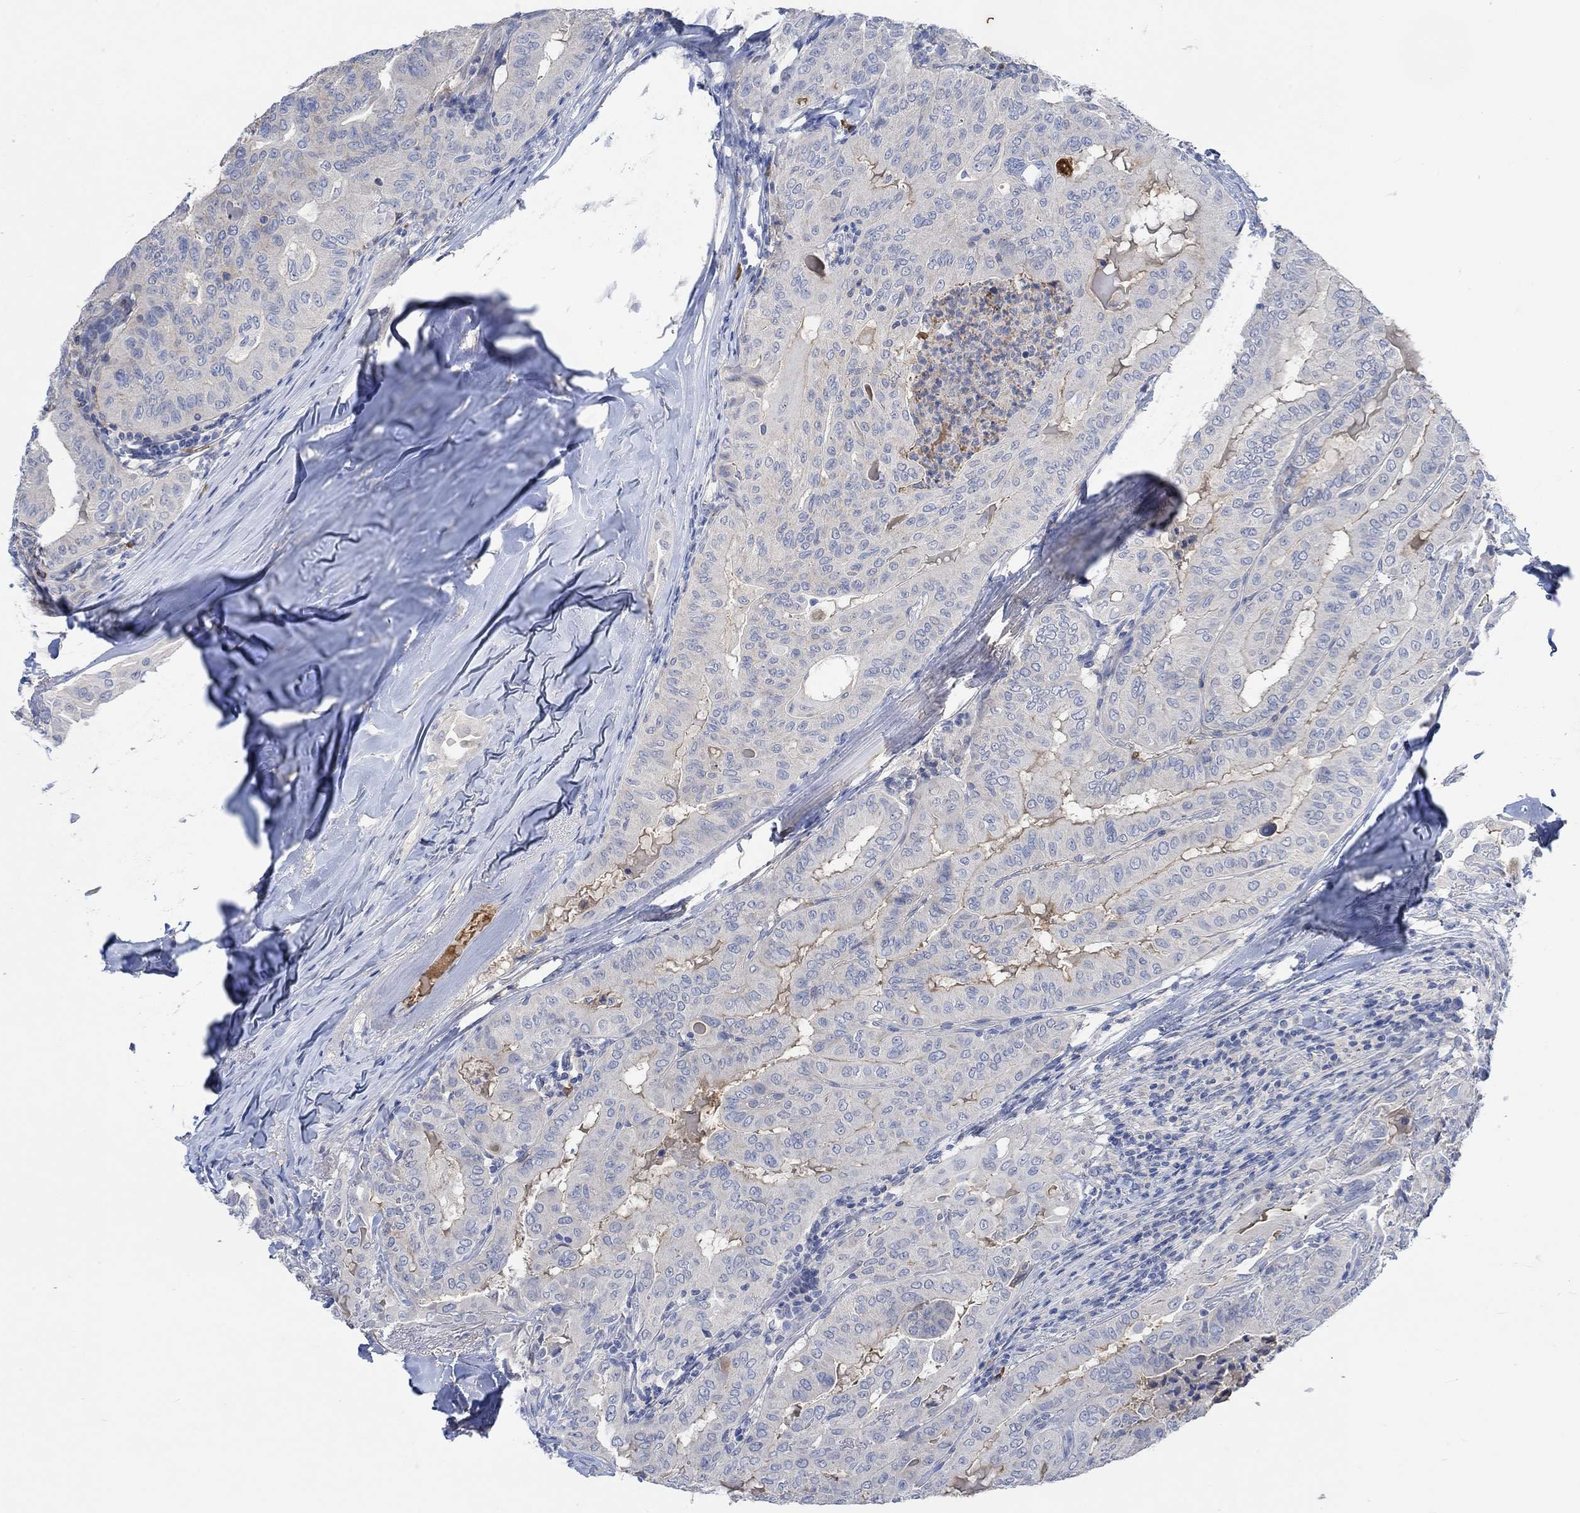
{"staining": {"intensity": "moderate", "quantity": "<25%", "location": "cytoplasmic/membranous"}, "tissue": "thyroid cancer", "cell_type": "Tumor cells", "image_type": "cancer", "snomed": [{"axis": "morphology", "description": "Papillary adenocarcinoma, NOS"}, {"axis": "topography", "description": "Thyroid gland"}], "caption": "A brown stain highlights moderate cytoplasmic/membranous positivity of a protein in human thyroid cancer tumor cells.", "gene": "MSTN", "patient": {"sex": "female", "age": 68}}